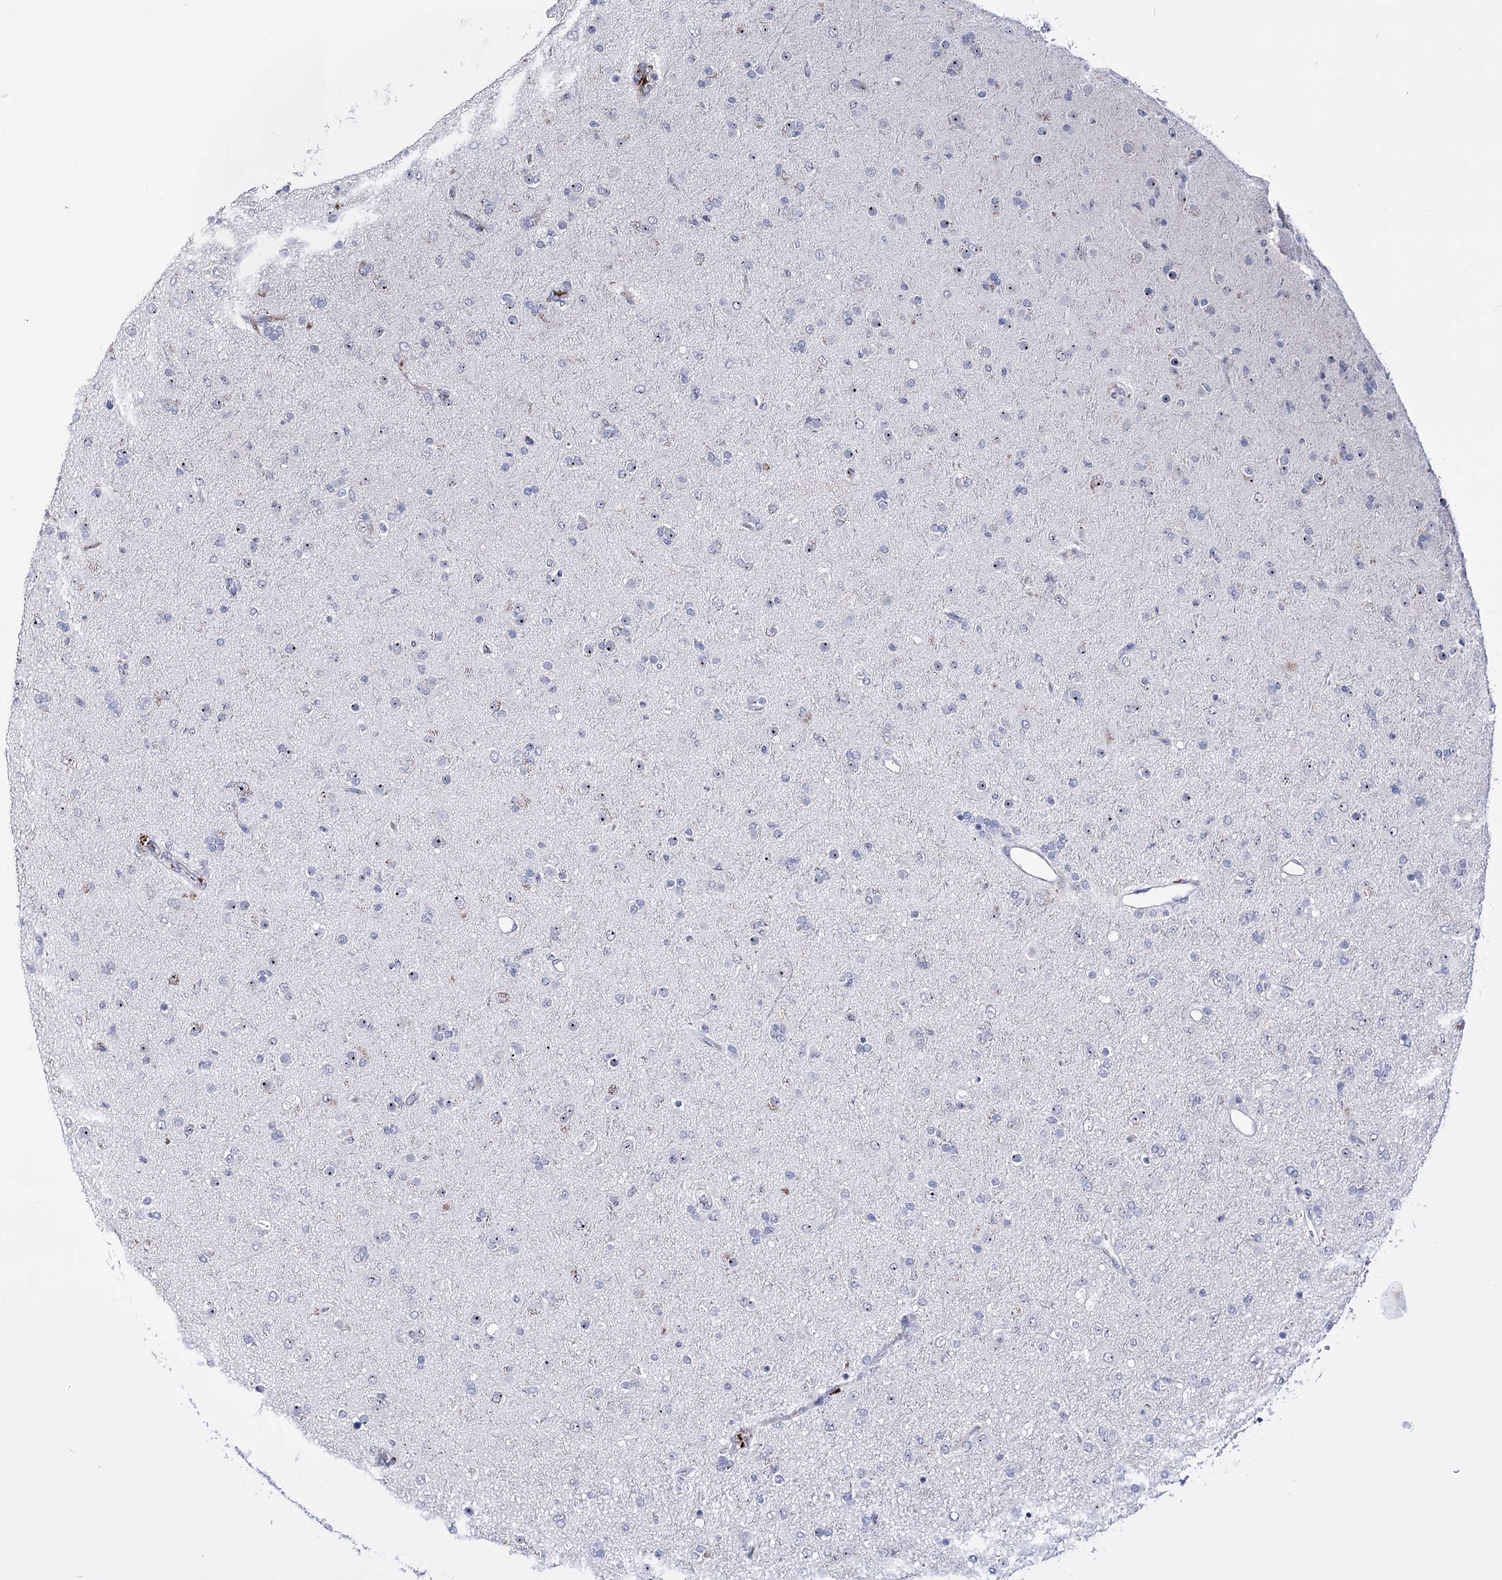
{"staining": {"intensity": "weak", "quantity": "25%-75%", "location": "nuclear"}, "tissue": "glioma", "cell_type": "Tumor cells", "image_type": "cancer", "snomed": [{"axis": "morphology", "description": "Glioma, malignant, Low grade"}, {"axis": "topography", "description": "Brain"}], "caption": "A photomicrograph of human glioma stained for a protein reveals weak nuclear brown staining in tumor cells.", "gene": "PCGF5", "patient": {"sex": "male", "age": 65}}